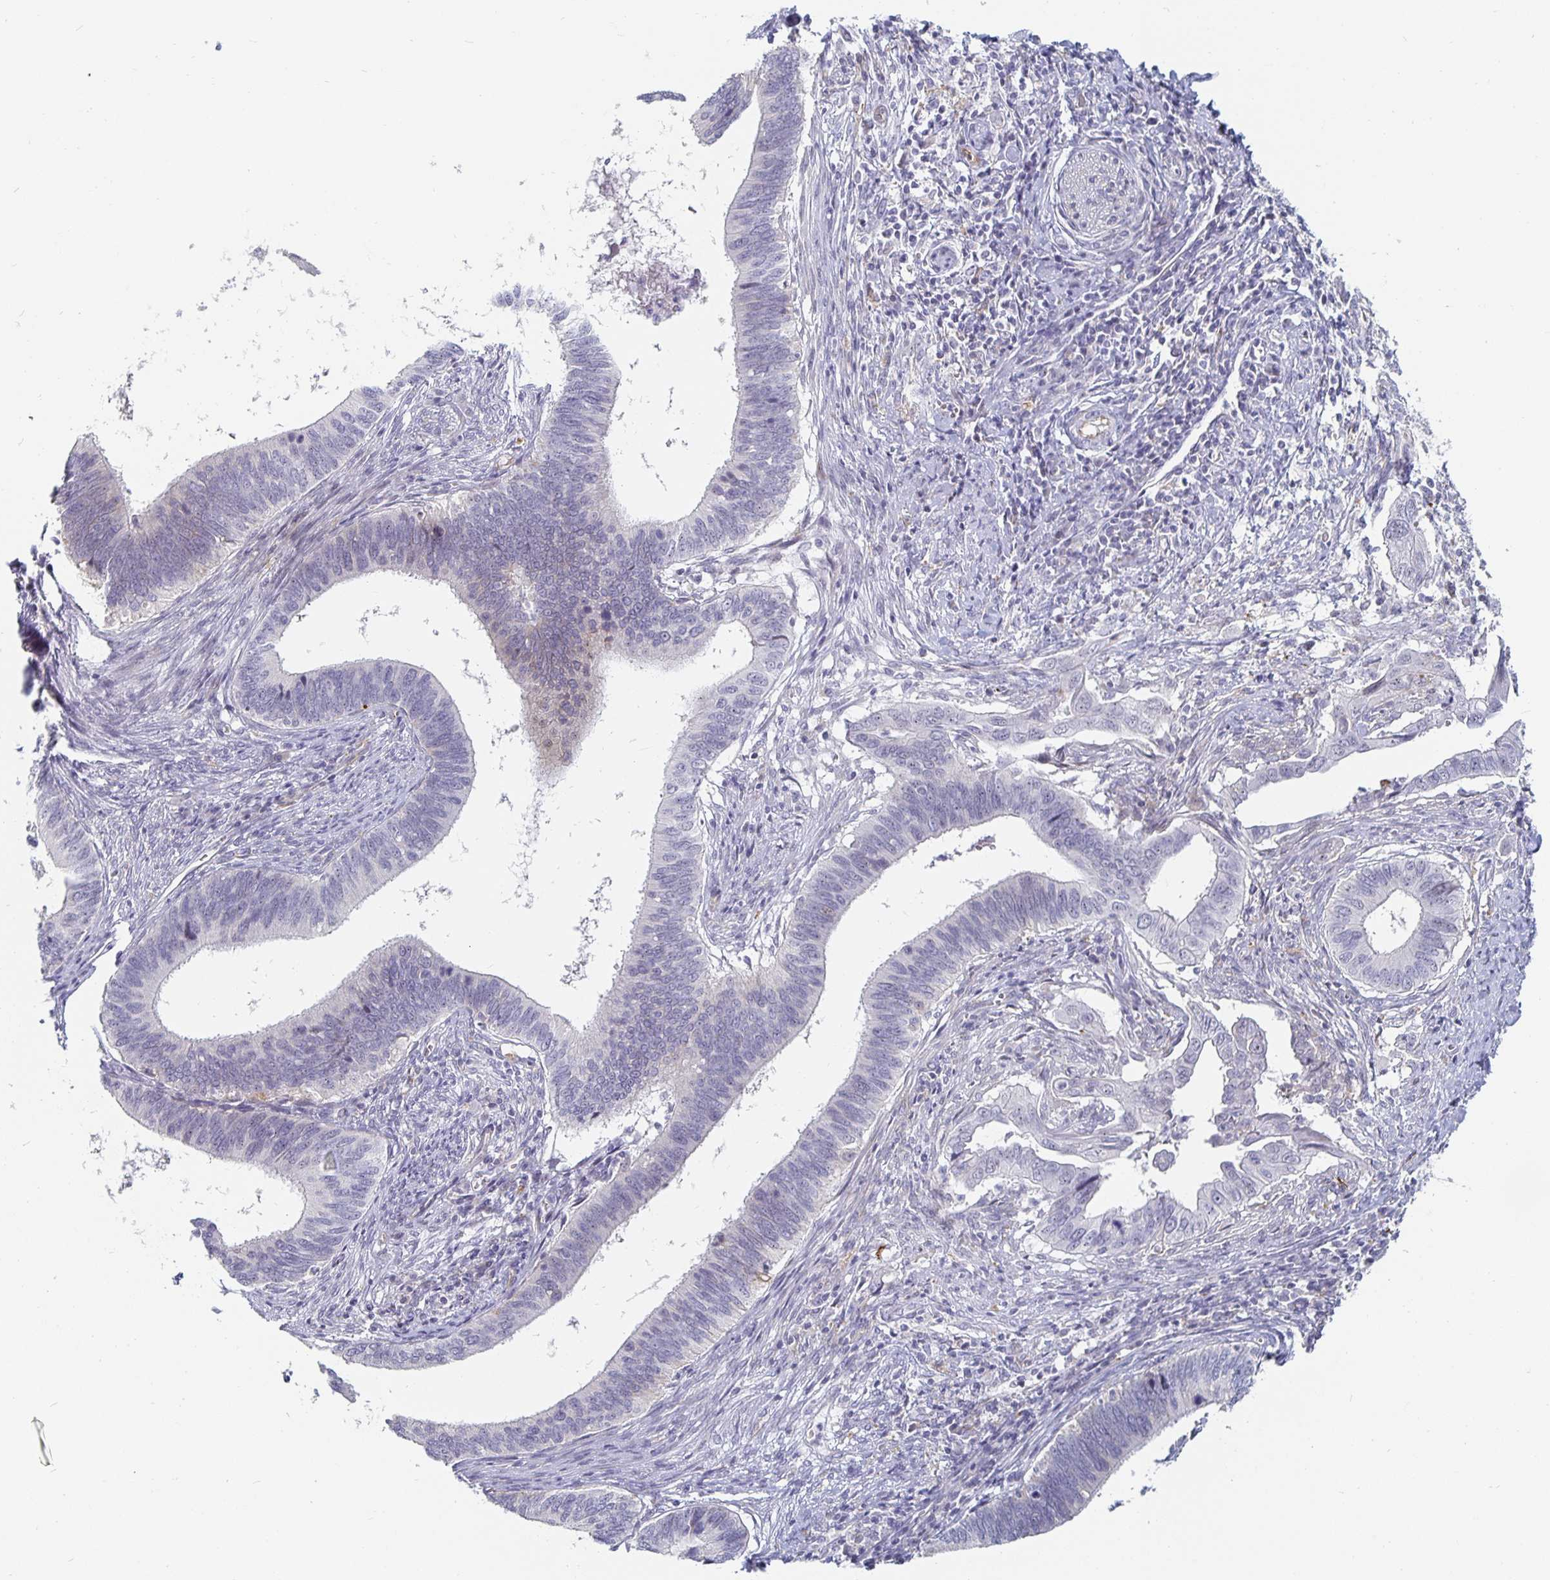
{"staining": {"intensity": "moderate", "quantity": "<25%", "location": "cytoplasmic/membranous"}, "tissue": "cervical cancer", "cell_type": "Tumor cells", "image_type": "cancer", "snomed": [{"axis": "morphology", "description": "Adenocarcinoma, NOS"}, {"axis": "topography", "description": "Cervix"}], "caption": "Protein staining of cervical adenocarcinoma tissue demonstrates moderate cytoplasmic/membranous positivity in about <25% of tumor cells. (brown staining indicates protein expression, while blue staining denotes nuclei).", "gene": "S100G", "patient": {"sex": "female", "age": 42}}